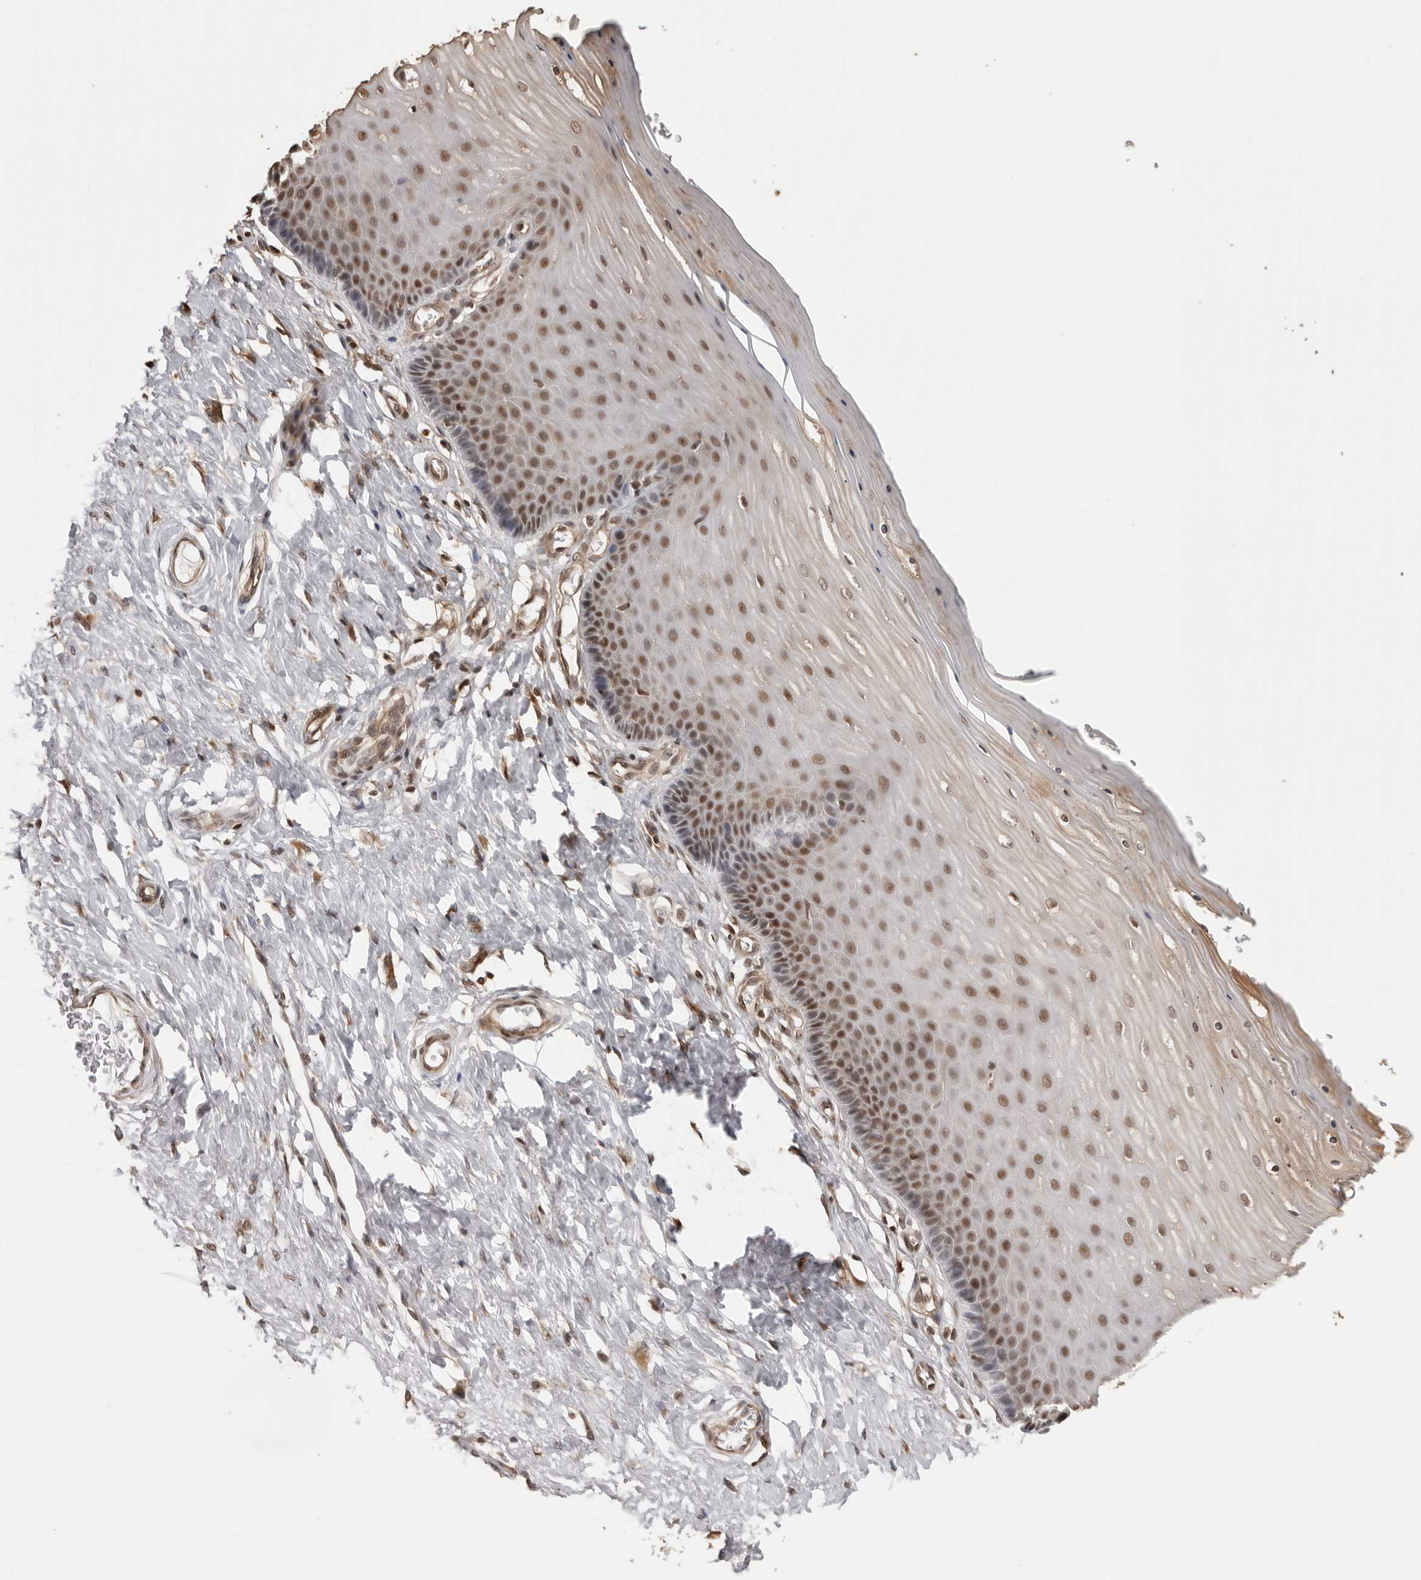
{"staining": {"intensity": "moderate", "quantity": "<25%", "location": "cytoplasmic/membranous,nuclear"}, "tissue": "cervix", "cell_type": "Glandular cells", "image_type": "normal", "snomed": [{"axis": "morphology", "description": "Normal tissue, NOS"}, {"axis": "topography", "description": "Cervix"}], "caption": "Human cervix stained with a brown dye demonstrates moderate cytoplasmic/membranous,nuclear positive expression in approximately <25% of glandular cells.", "gene": "SDE2", "patient": {"sex": "female", "age": 55}}